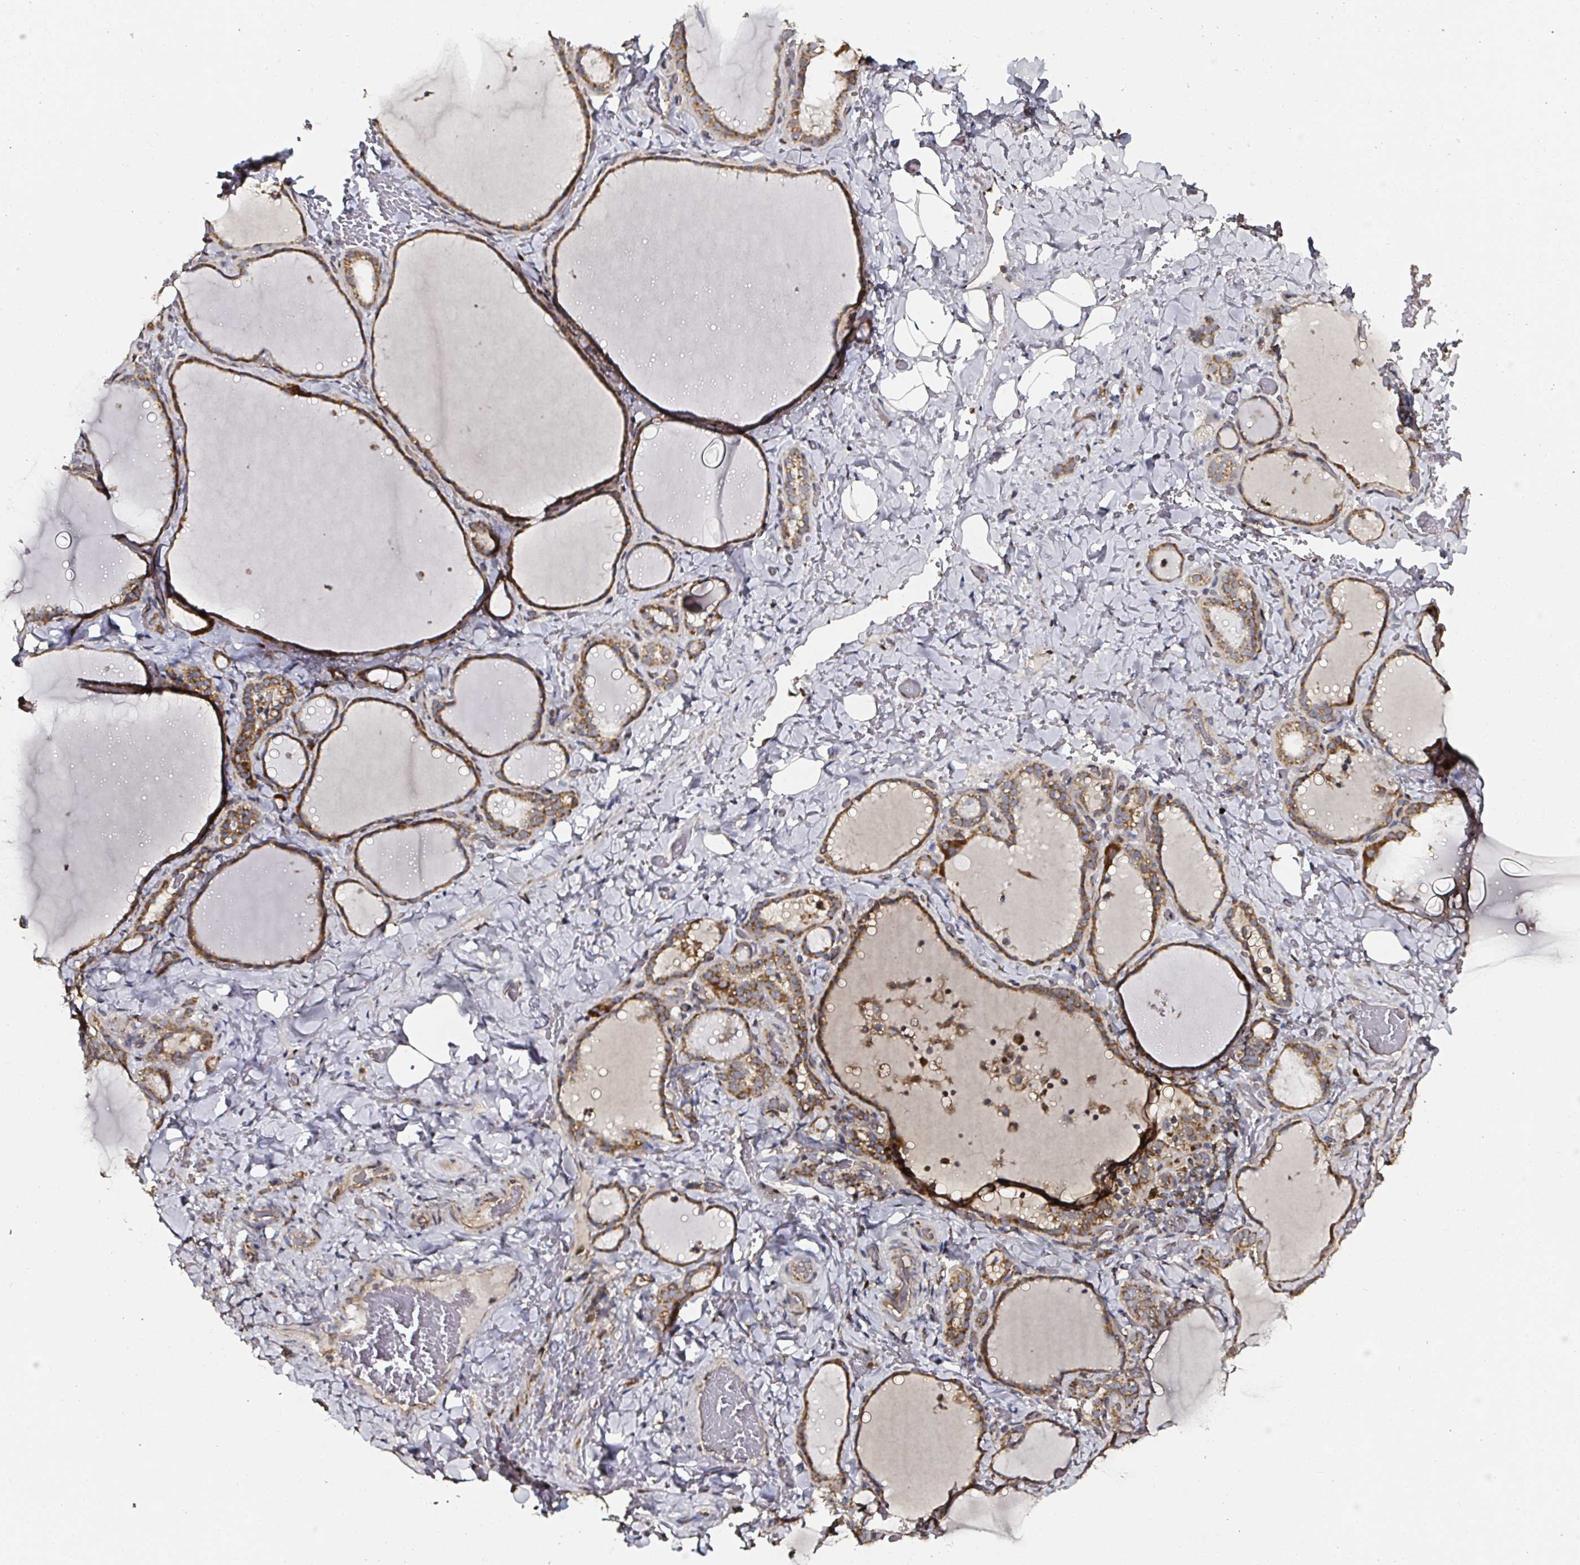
{"staining": {"intensity": "strong", "quantity": ">75%", "location": "cytoplasmic/membranous"}, "tissue": "thyroid gland", "cell_type": "Glandular cells", "image_type": "normal", "snomed": [{"axis": "morphology", "description": "Normal tissue, NOS"}, {"axis": "topography", "description": "Thyroid gland"}], "caption": "About >75% of glandular cells in benign human thyroid gland exhibit strong cytoplasmic/membranous protein expression as visualized by brown immunohistochemical staining.", "gene": "ATAD3A", "patient": {"sex": "female", "age": 22}}